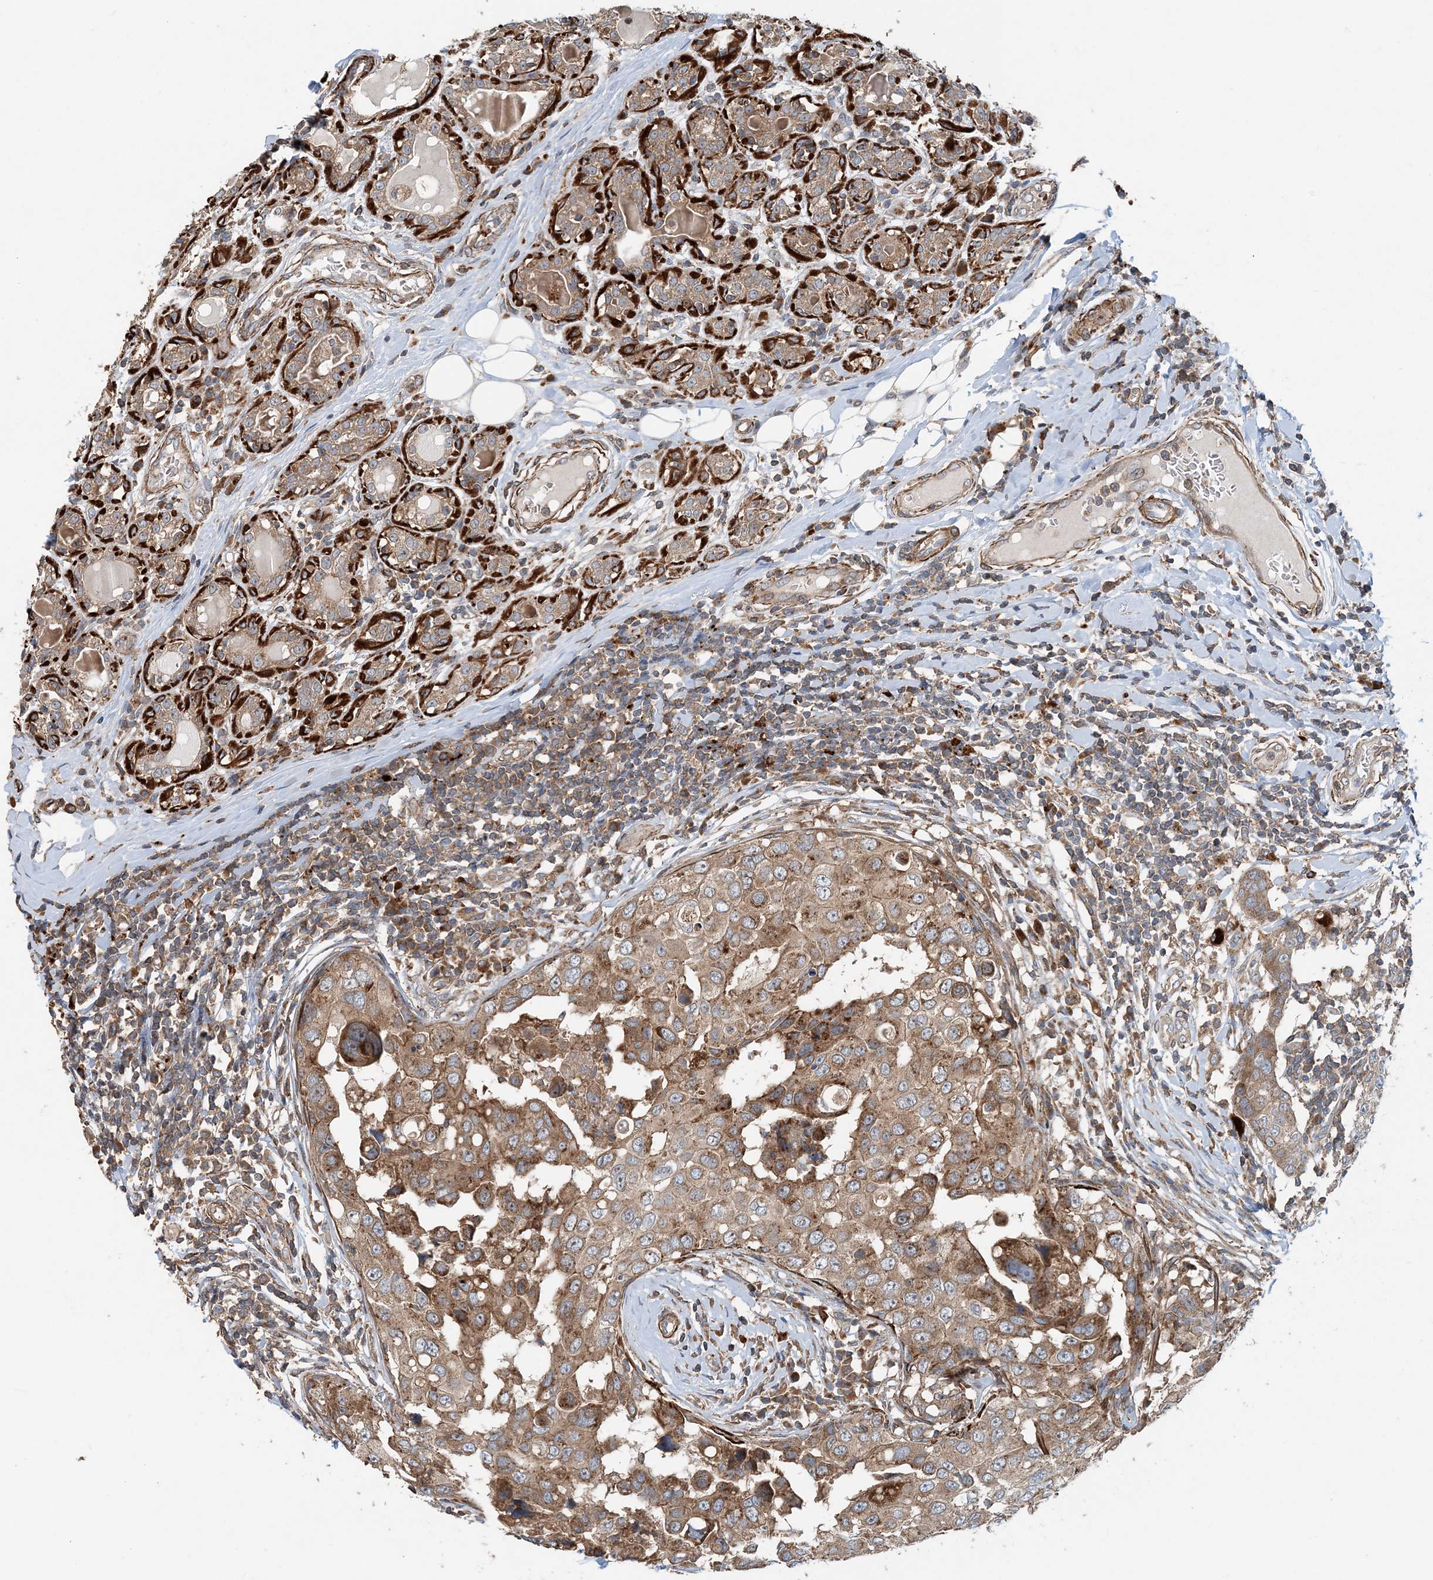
{"staining": {"intensity": "moderate", "quantity": ">75%", "location": "cytoplasmic/membranous"}, "tissue": "breast cancer", "cell_type": "Tumor cells", "image_type": "cancer", "snomed": [{"axis": "morphology", "description": "Duct carcinoma"}, {"axis": "topography", "description": "Breast"}], "caption": "The micrograph displays immunohistochemical staining of breast infiltrating ductal carcinoma. There is moderate cytoplasmic/membranous staining is appreciated in about >75% of tumor cells.", "gene": "TTI1", "patient": {"sex": "female", "age": 27}}